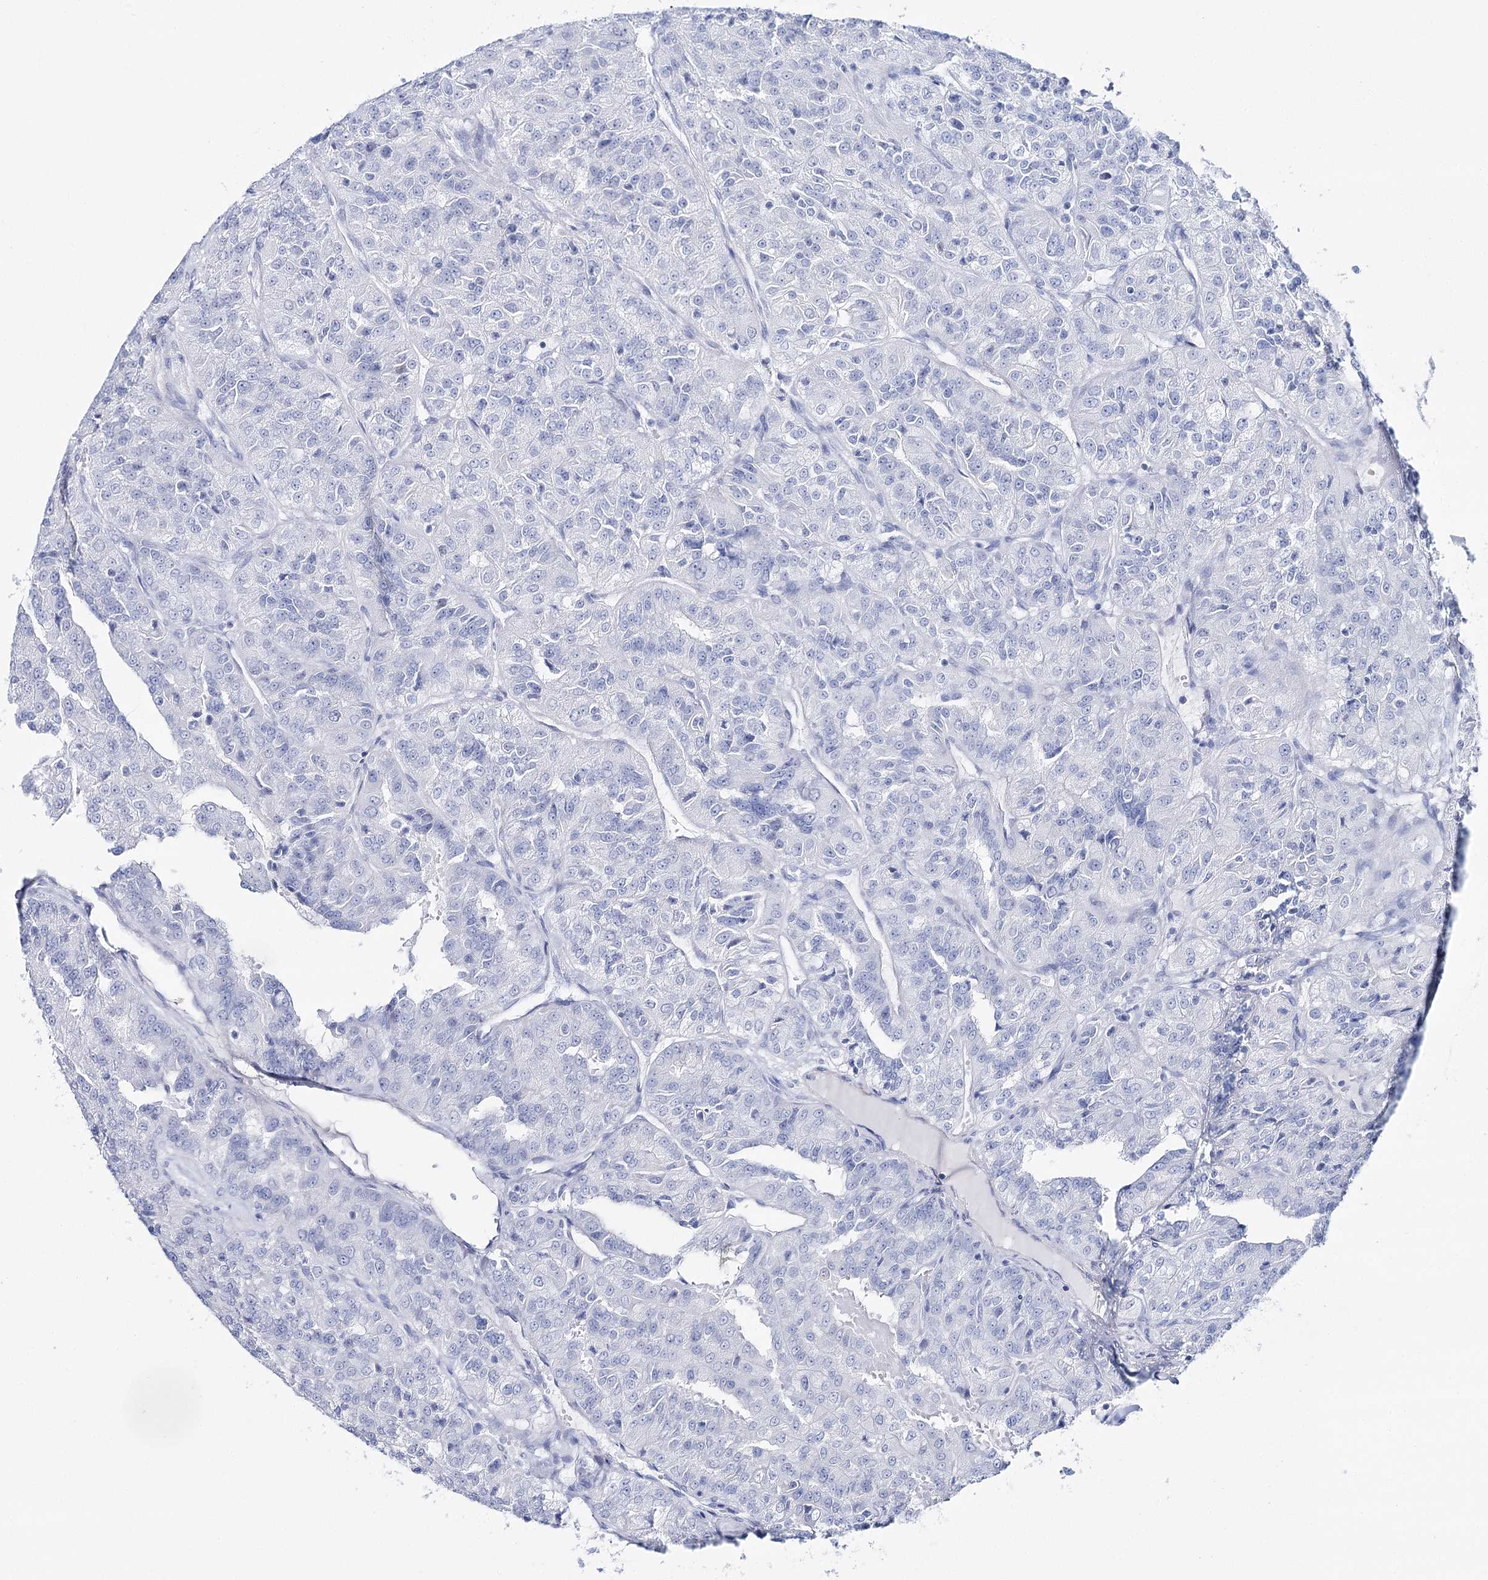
{"staining": {"intensity": "negative", "quantity": "none", "location": "none"}, "tissue": "renal cancer", "cell_type": "Tumor cells", "image_type": "cancer", "snomed": [{"axis": "morphology", "description": "Adenocarcinoma, NOS"}, {"axis": "topography", "description": "Kidney"}], "caption": "Immunohistochemical staining of human renal cancer (adenocarcinoma) reveals no significant expression in tumor cells. (Immunohistochemistry, brightfield microscopy, high magnification).", "gene": "CSN3", "patient": {"sex": "female", "age": 63}}